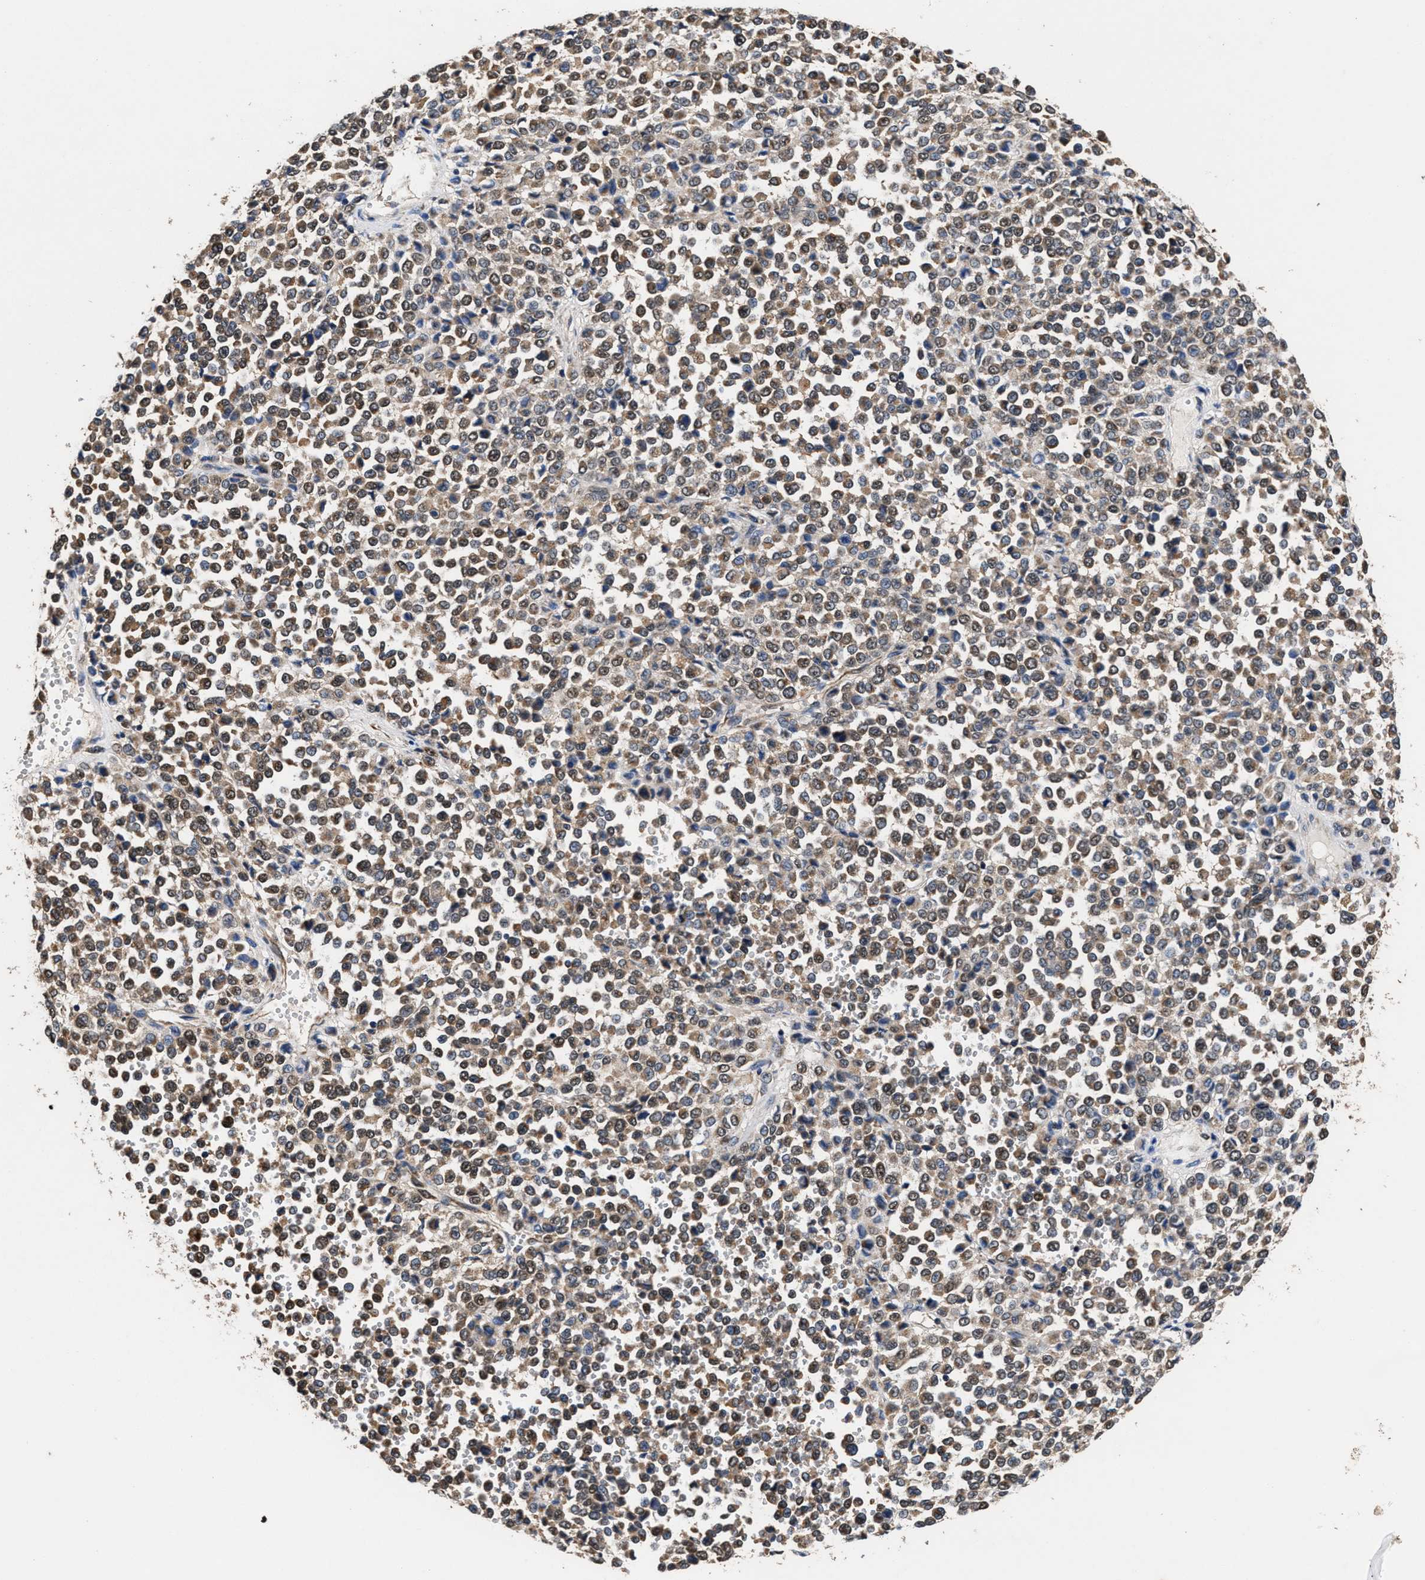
{"staining": {"intensity": "moderate", "quantity": ">75%", "location": "cytoplasmic/membranous,nuclear"}, "tissue": "melanoma", "cell_type": "Tumor cells", "image_type": "cancer", "snomed": [{"axis": "morphology", "description": "Malignant melanoma, Metastatic site"}, {"axis": "topography", "description": "Pancreas"}], "caption": "Immunohistochemical staining of human malignant melanoma (metastatic site) reveals medium levels of moderate cytoplasmic/membranous and nuclear protein positivity in about >75% of tumor cells.", "gene": "ACLY", "patient": {"sex": "female", "age": 30}}